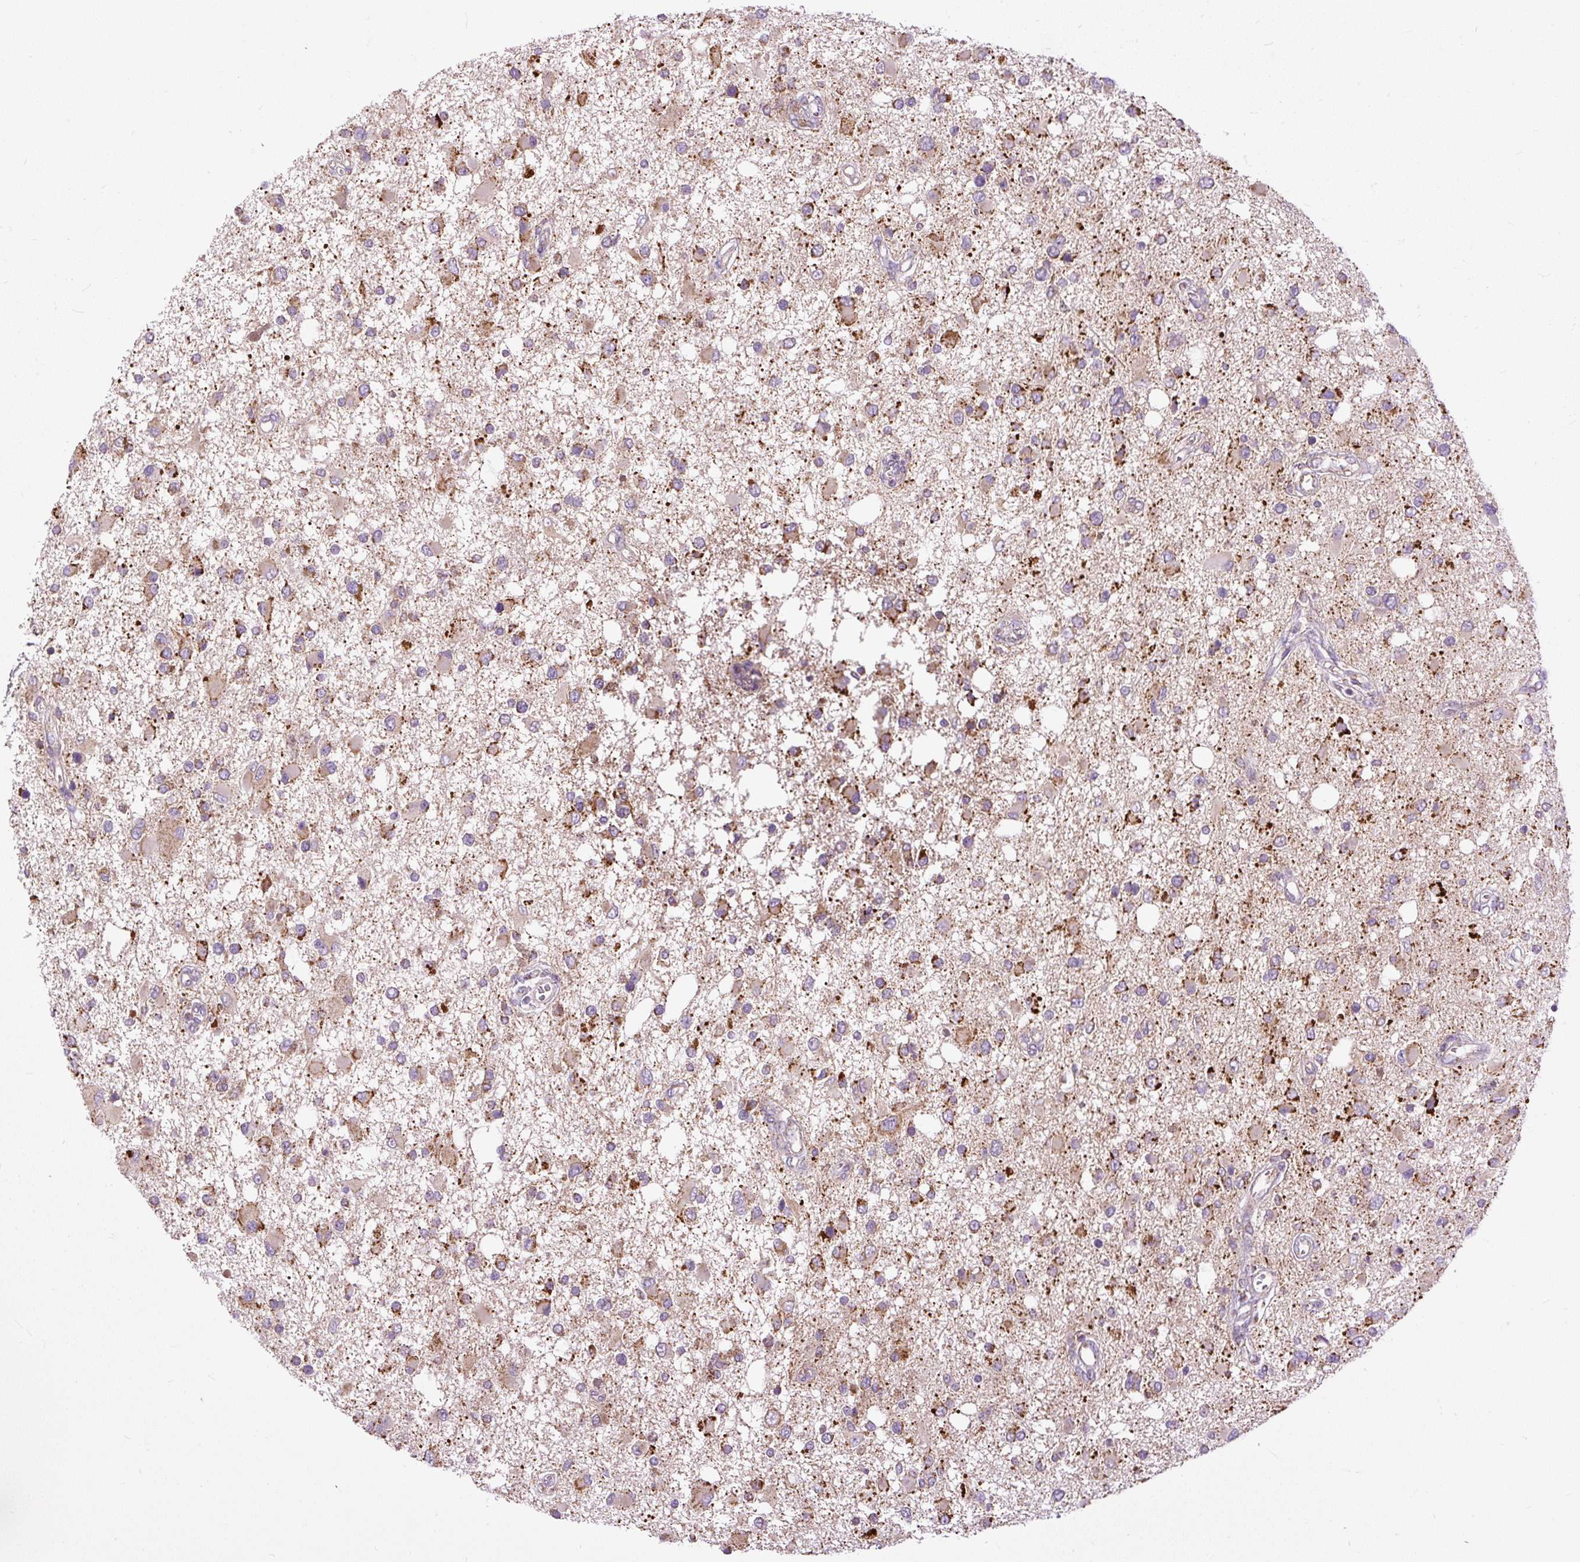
{"staining": {"intensity": "moderate", "quantity": "25%-75%", "location": "cytoplasmic/membranous"}, "tissue": "glioma", "cell_type": "Tumor cells", "image_type": "cancer", "snomed": [{"axis": "morphology", "description": "Glioma, malignant, High grade"}, {"axis": "topography", "description": "Brain"}], "caption": "IHC (DAB) staining of human glioma reveals moderate cytoplasmic/membranous protein positivity in approximately 25%-75% of tumor cells.", "gene": "TM2D3", "patient": {"sex": "male", "age": 53}}